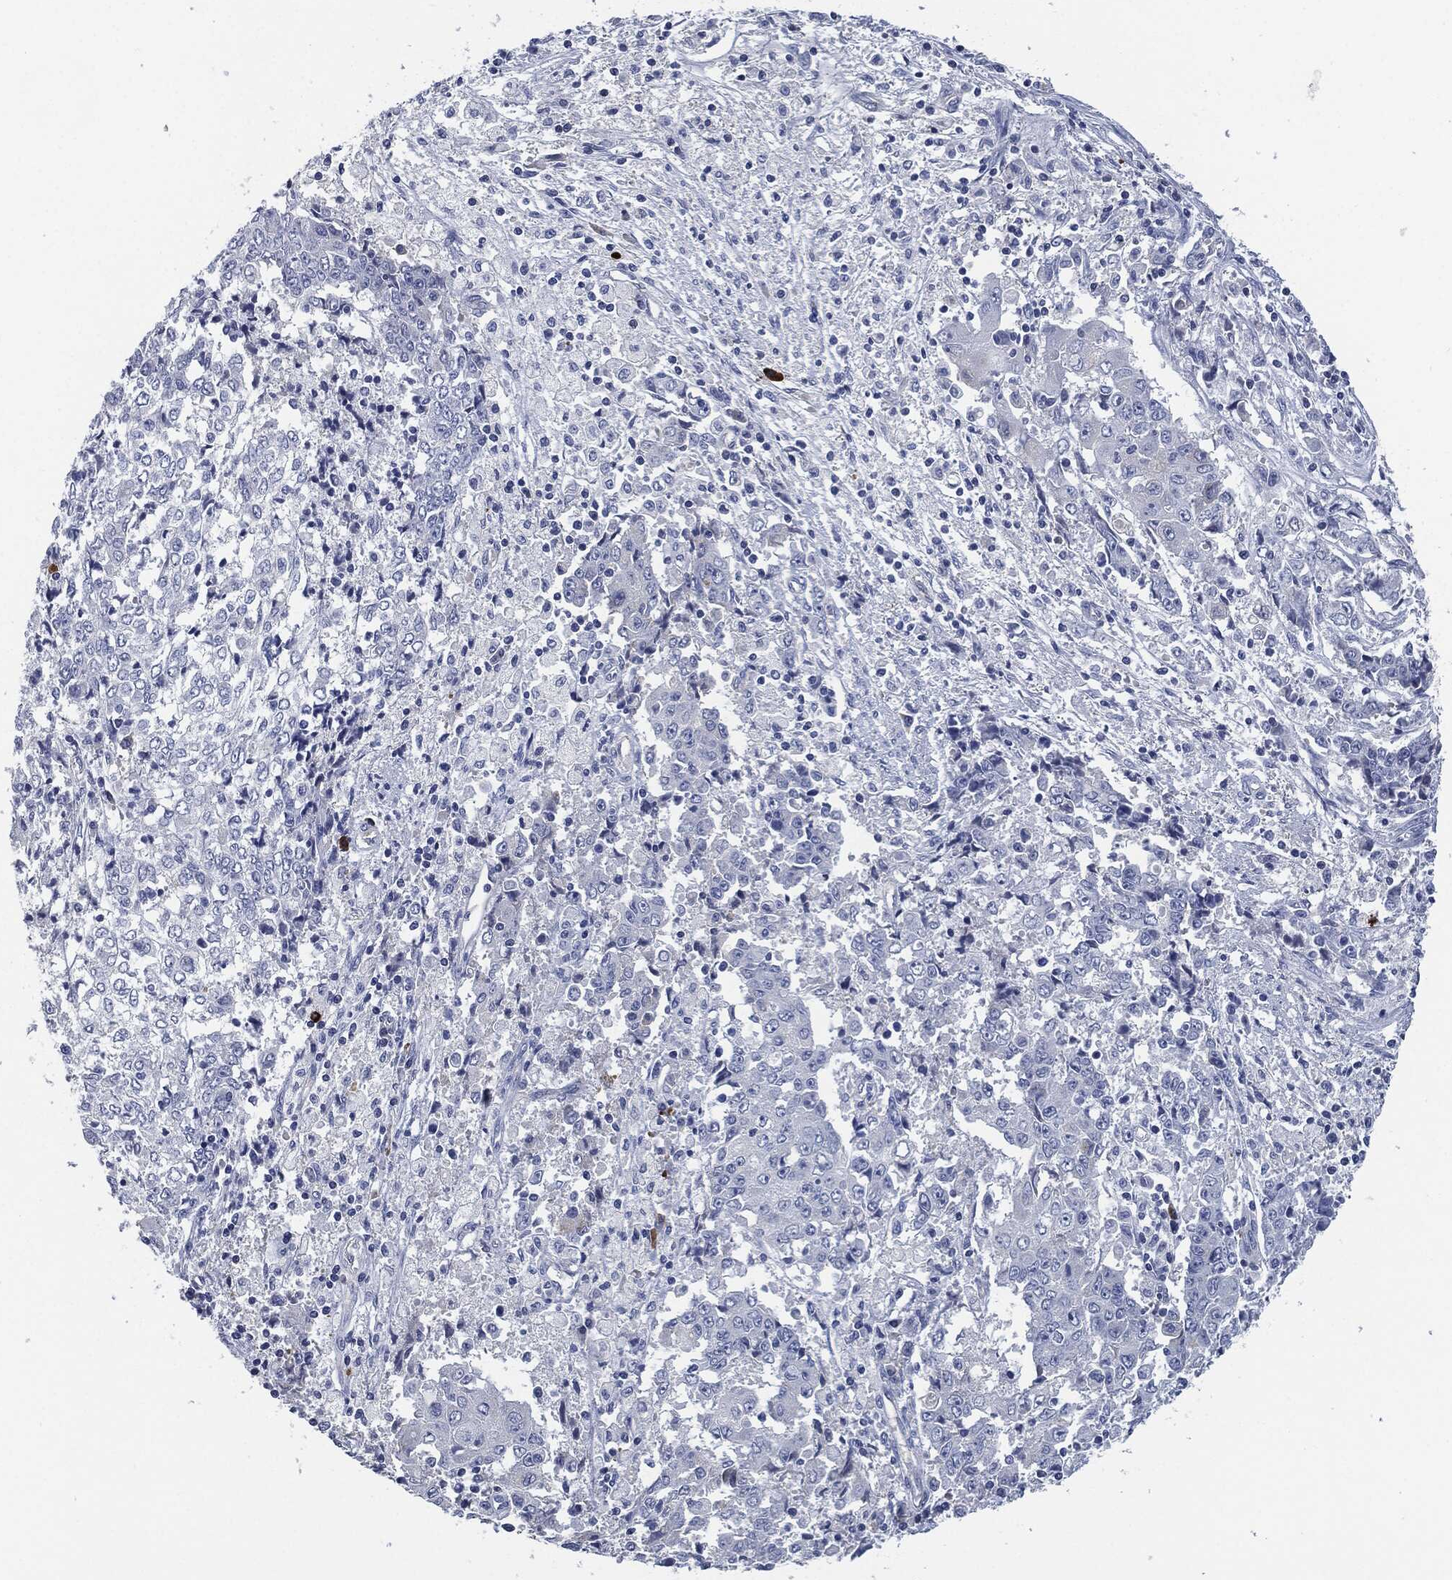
{"staining": {"intensity": "negative", "quantity": "none", "location": "none"}, "tissue": "ovarian cancer", "cell_type": "Tumor cells", "image_type": "cancer", "snomed": [{"axis": "morphology", "description": "Carcinoma, endometroid"}, {"axis": "topography", "description": "Ovary"}], "caption": "The histopathology image displays no staining of tumor cells in endometroid carcinoma (ovarian).", "gene": "CD27", "patient": {"sex": "female", "age": 42}}